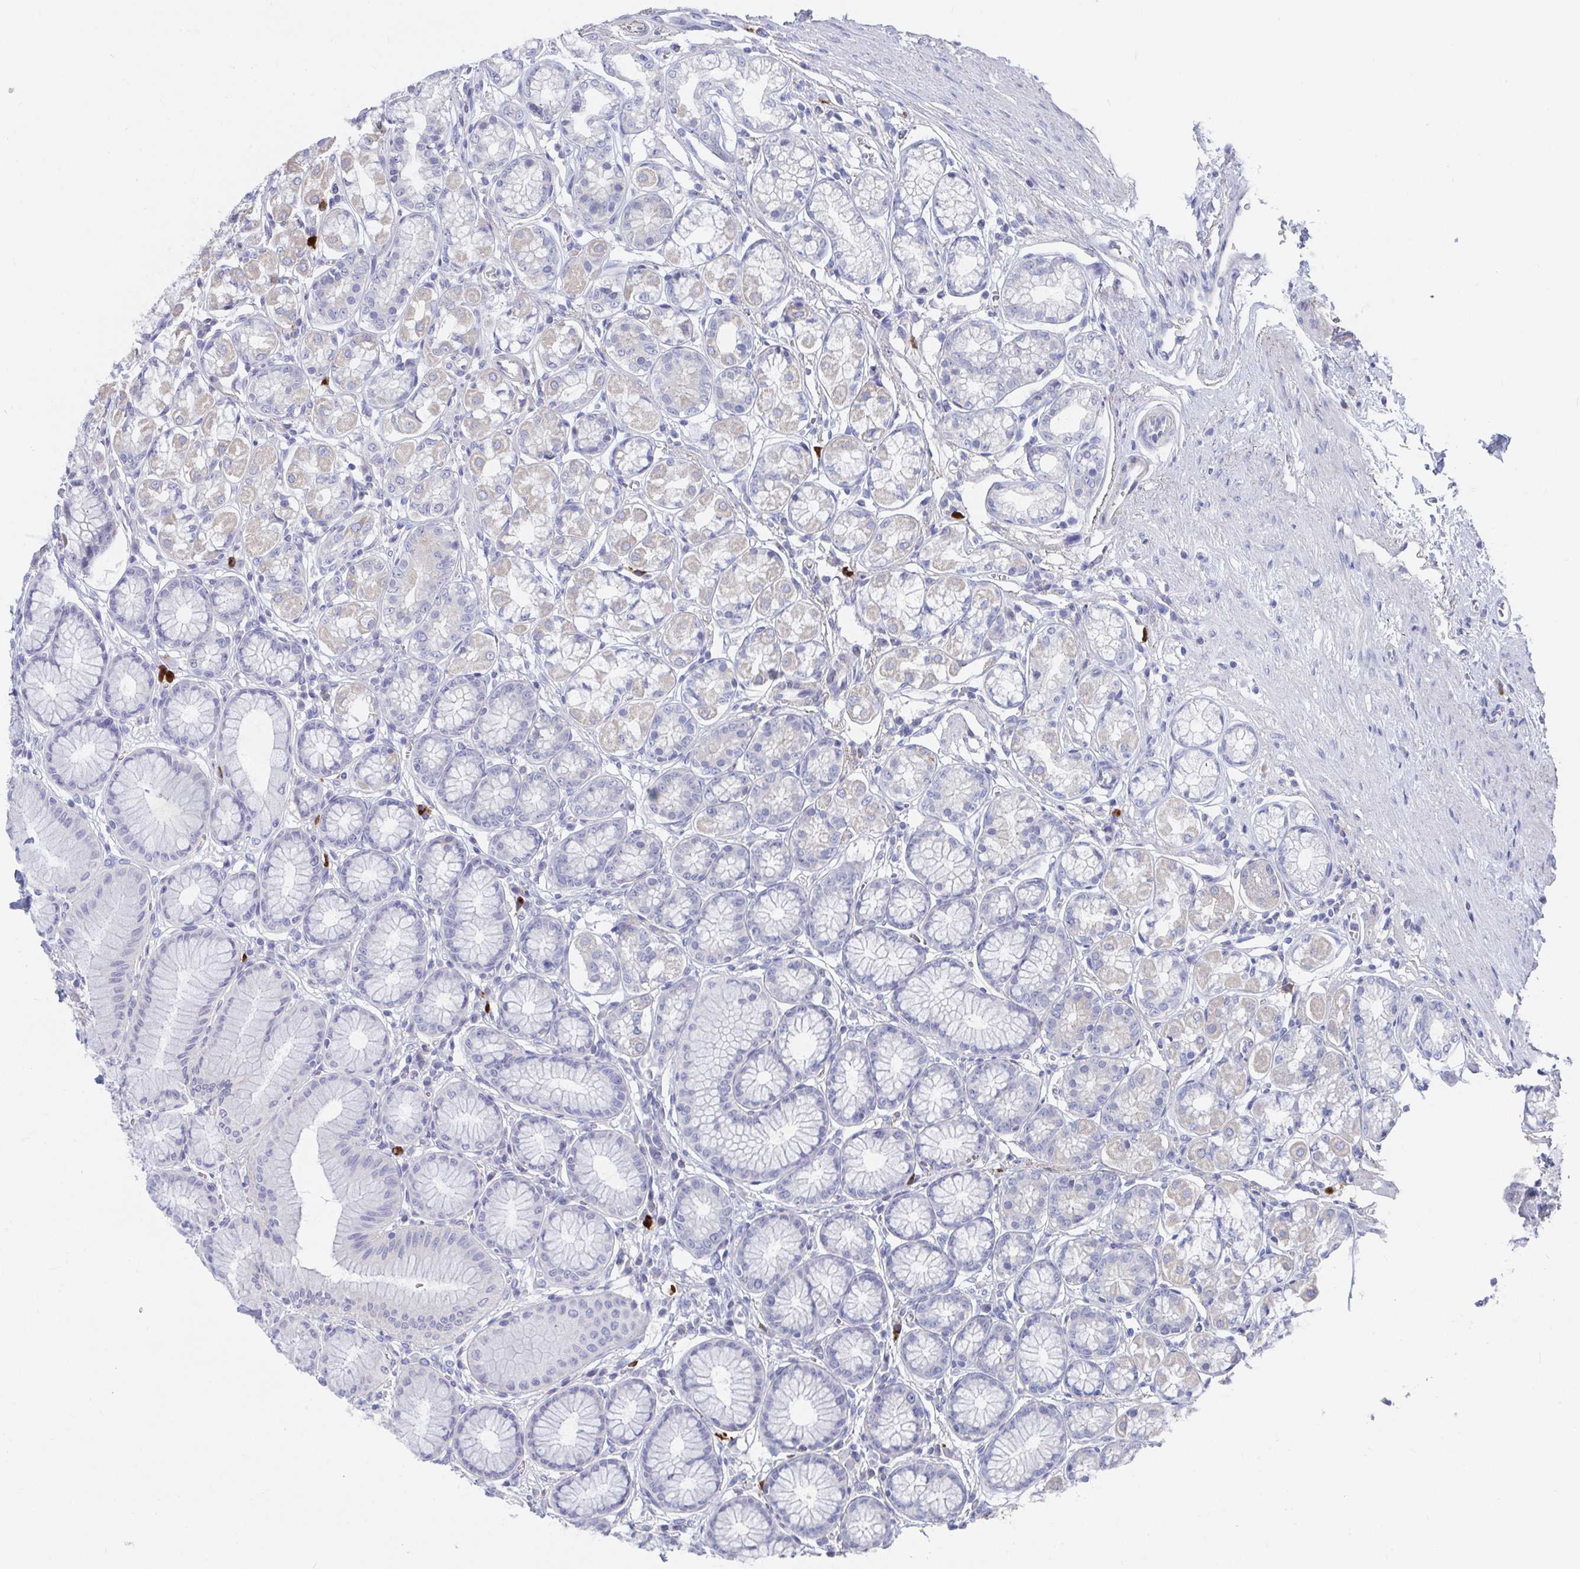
{"staining": {"intensity": "weak", "quantity": "<25%", "location": "cytoplasmic/membranous"}, "tissue": "stomach", "cell_type": "Glandular cells", "image_type": "normal", "snomed": [{"axis": "morphology", "description": "Normal tissue, NOS"}, {"axis": "topography", "description": "Stomach"}, {"axis": "topography", "description": "Stomach, lower"}], "caption": "Glandular cells are negative for brown protein staining in benign stomach. Nuclei are stained in blue.", "gene": "KCNK5", "patient": {"sex": "male", "age": 76}}